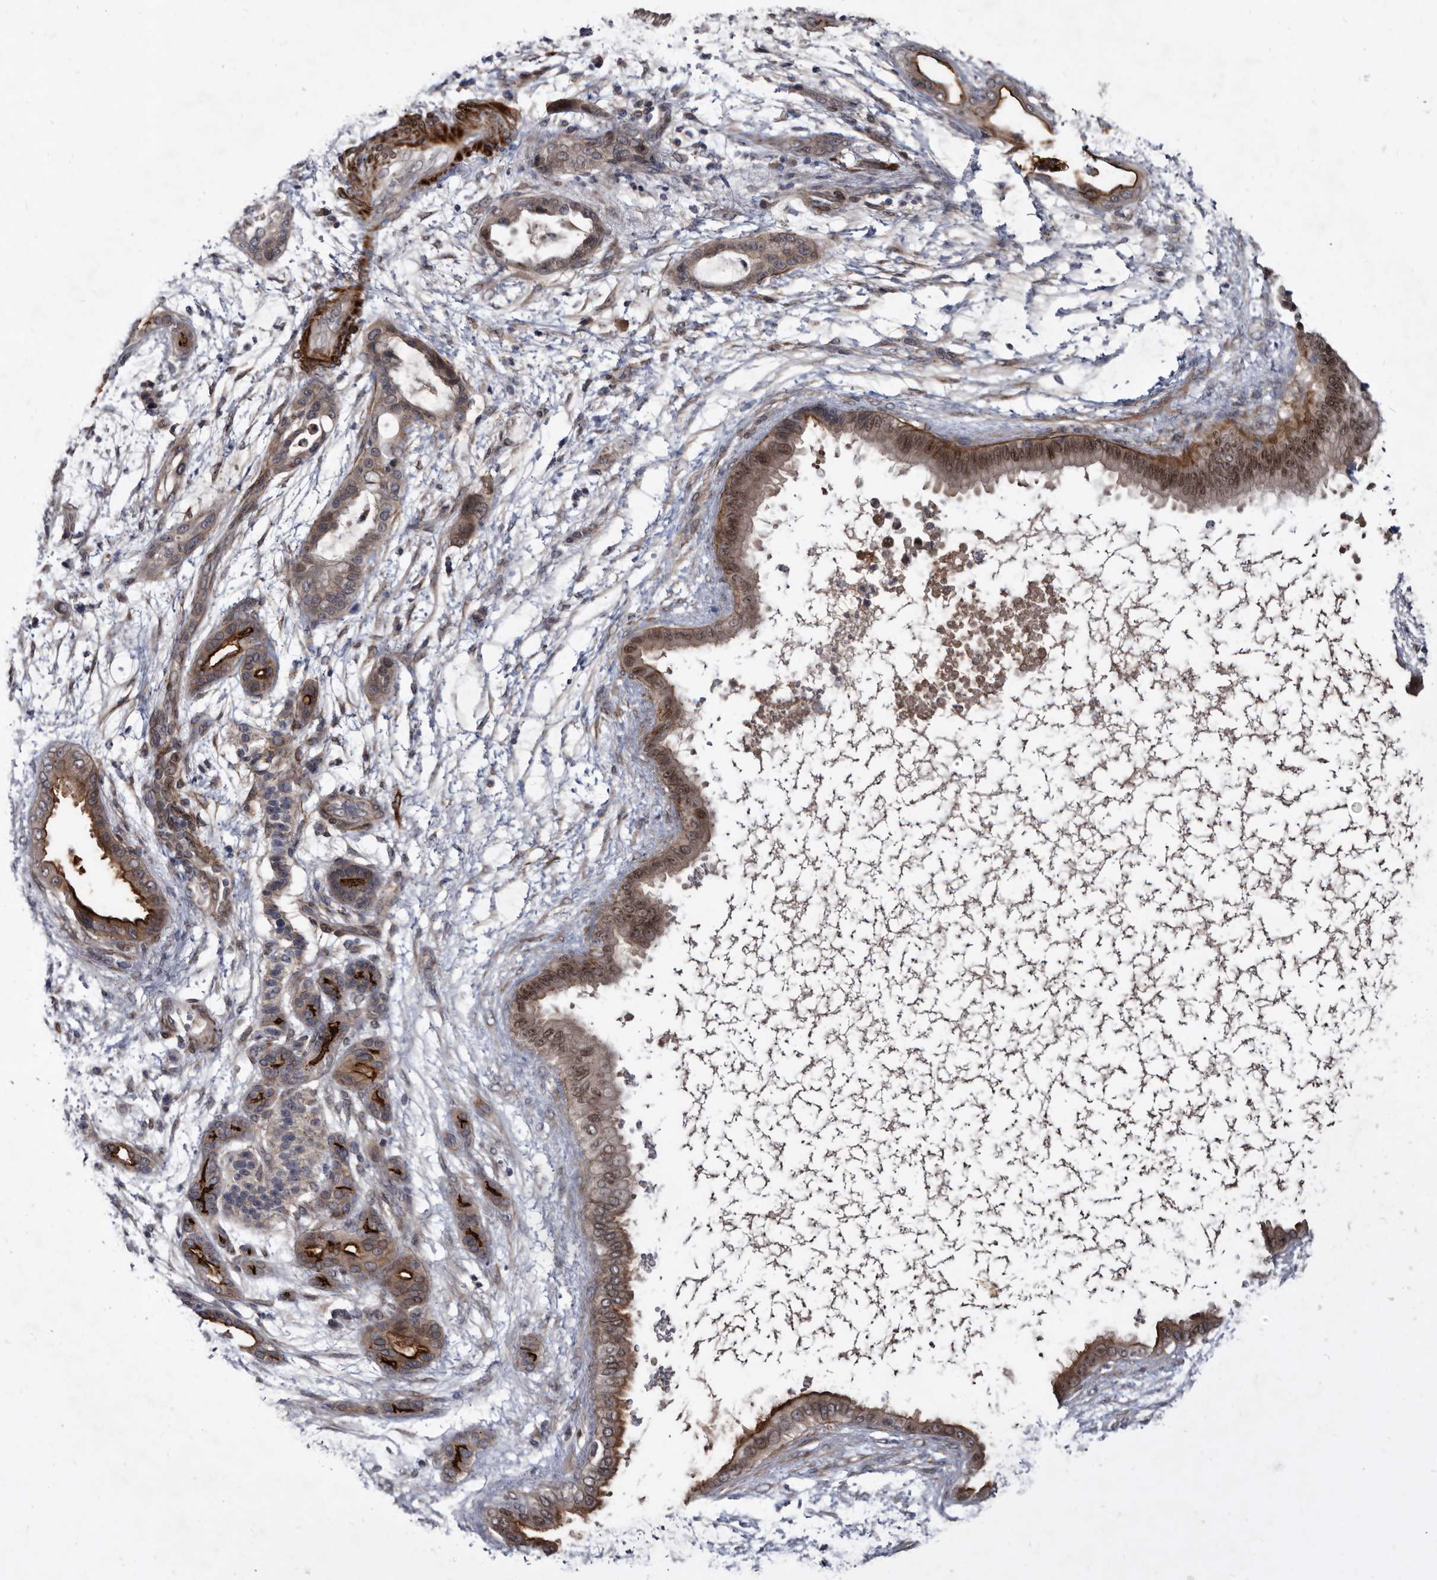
{"staining": {"intensity": "moderate", "quantity": "25%-75%", "location": "cytoplasmic/membranous,nuclear"}, "tissue": "pancreatic cancer", "cell_type": "Tumor cells", "image_type": "cancer", "snomed": [{"axis": "morphology", "description": "Adenocarcinoma, NOS"}, {"axis": "topography", "description": "Pancreas"}], "caption": "Protein expression analysis of human pancreatic cancer reveals moderate cytoplasmic/membranous and nuclear expression in approximately 25%-75% of tumor cells.", "gene": "PROM1", "patient": {"sex": "male", "age": 59}}